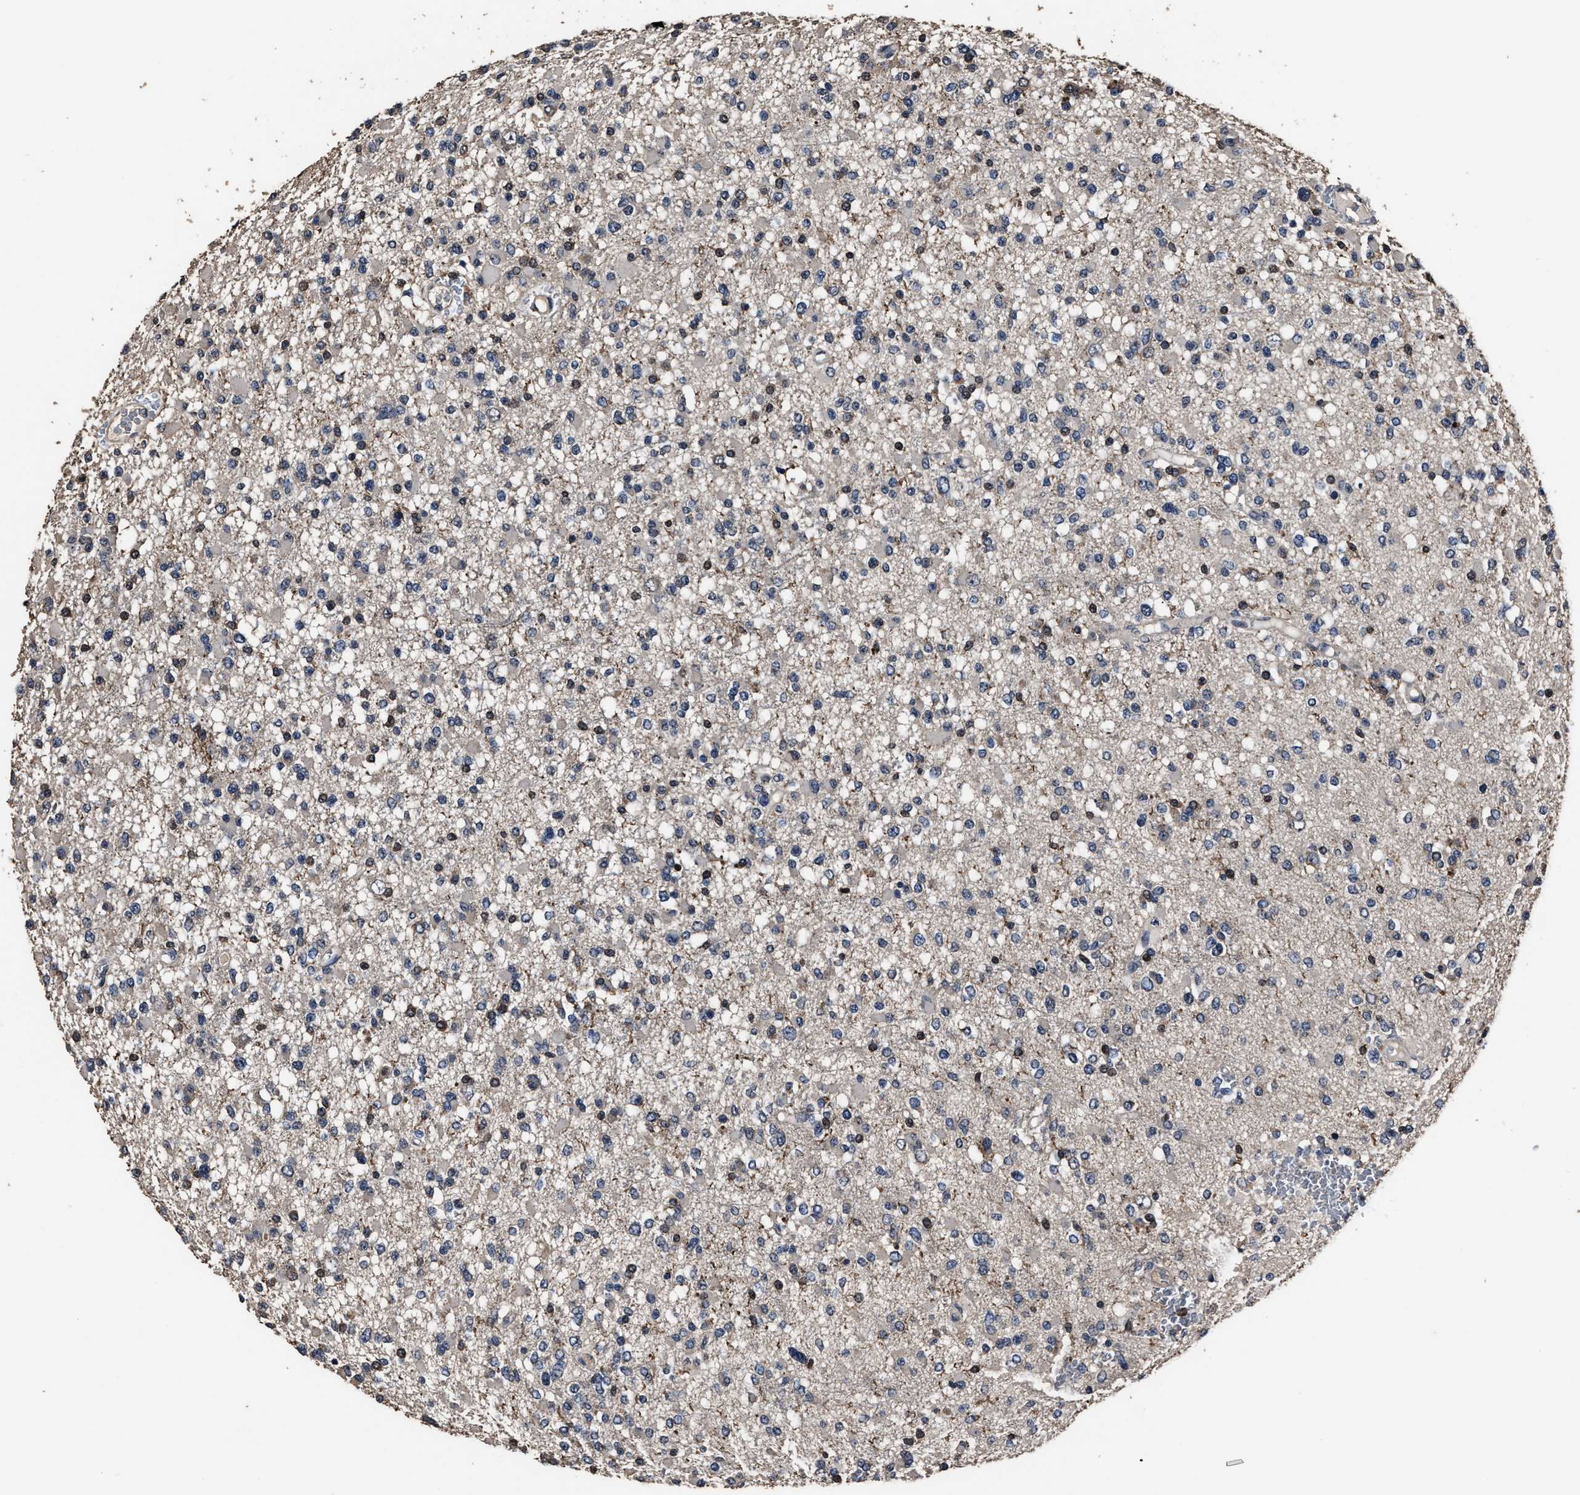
{"staining": {"intensity": "weak", "quantity": "<25%", "location": "nuclear"}, "tissue": "glioma", "cell_type": "Tumor cells", "image_type": "cancer", "snomed": [{"axis": "morphology", "description": "Glioma, malignant, Low grade"}, {"axis": "topography", "description": "Brain"}], "caption": "A high-resolution histopathology image shows IHC staining of glioma, which displays no significant staining in tumor cells.", "gene": "RSBN1L", "patient": {"sex": "female", "age": 22}}